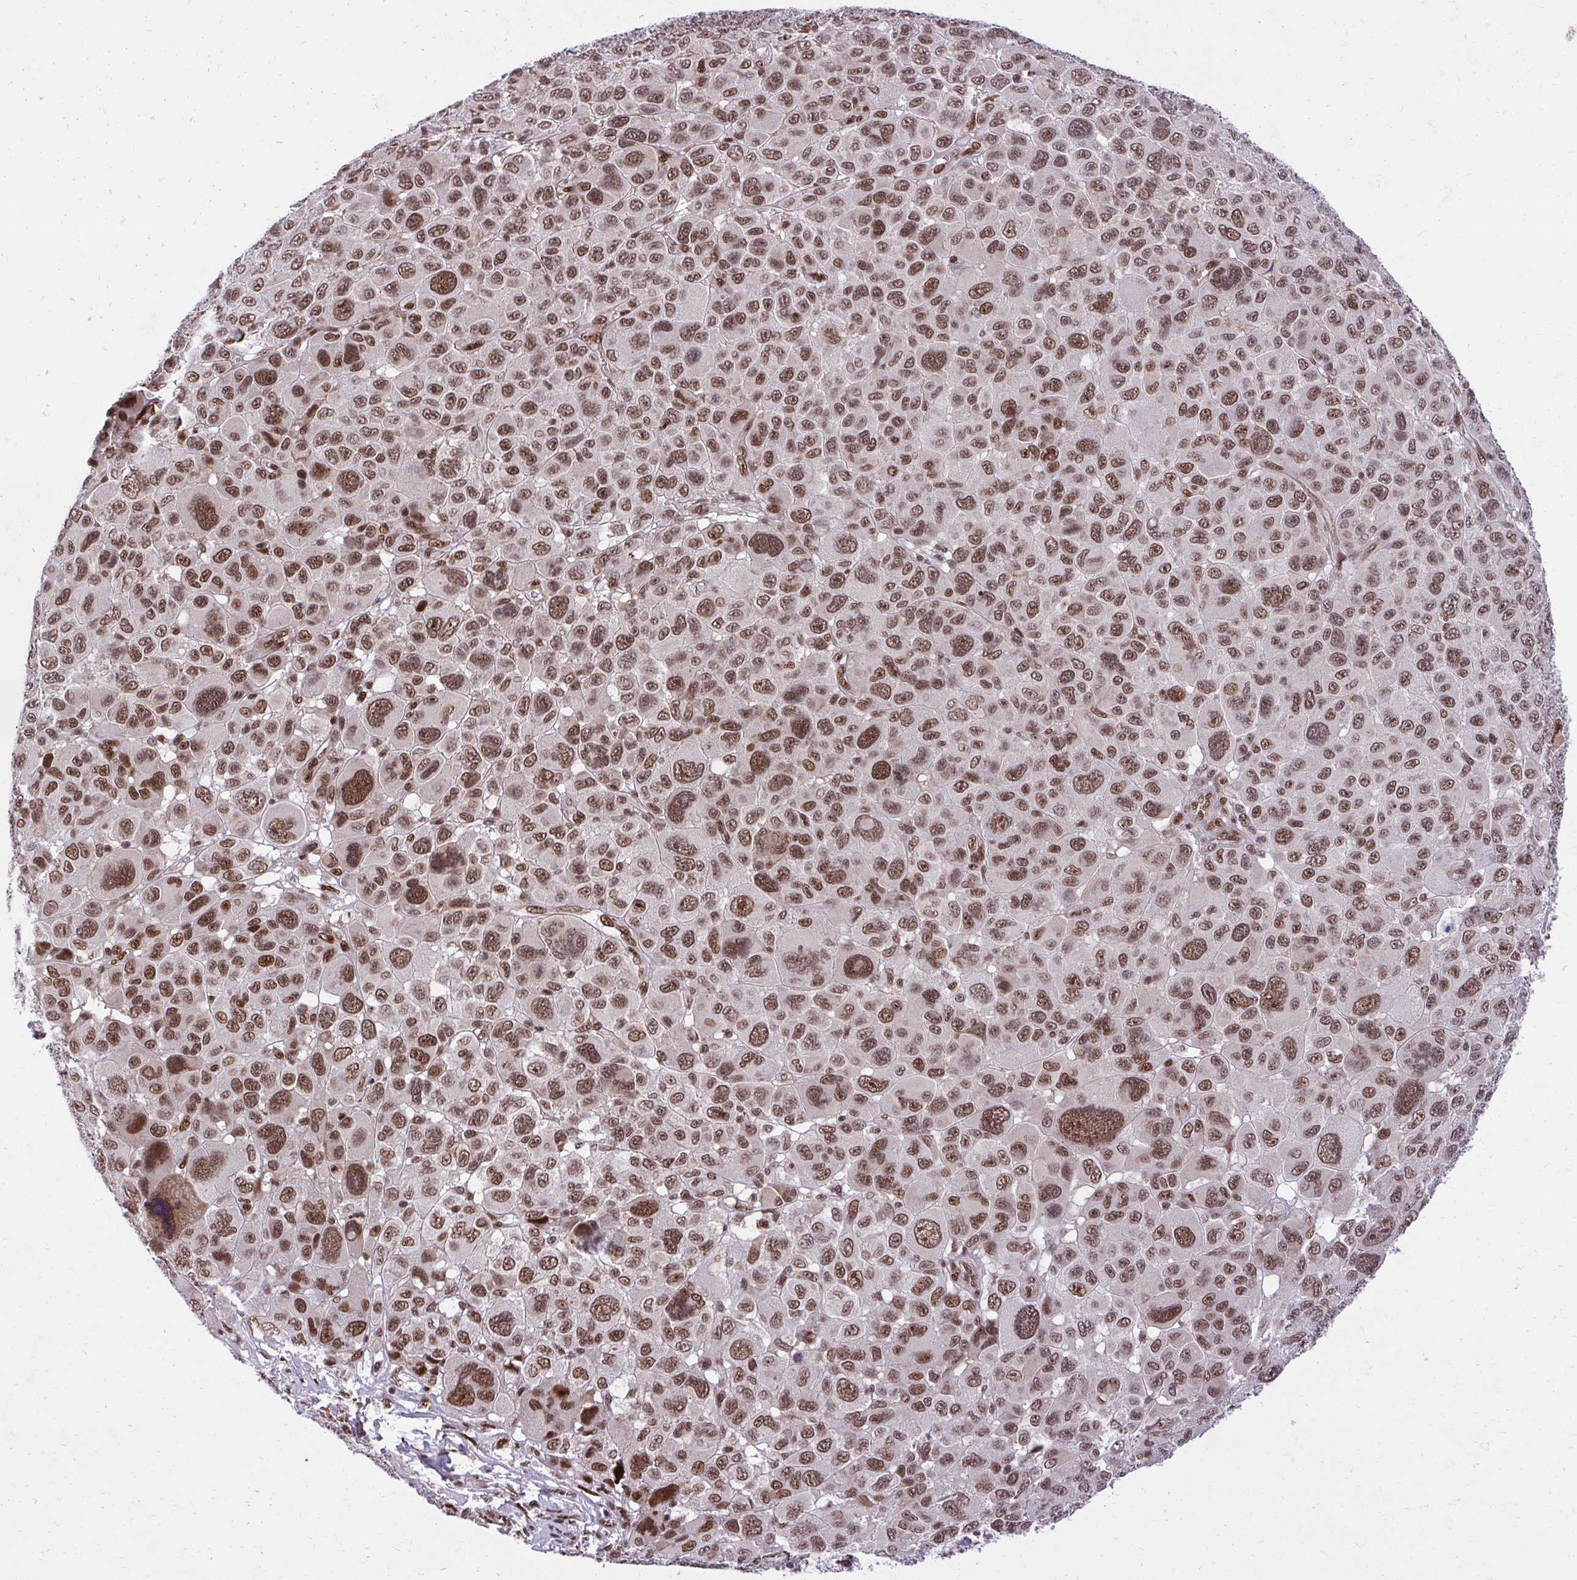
{"staining": {"intensity": "moderate", "quantity": ">75%", "location": "cytoplasmic/membranous,nuclear"}, "tissue": "melanoma", "cell_type": "Tumor cells", "image_type": "cancer", "snomed": [{"axis": "morphology", "description": "Malignant melanoma, NOS"}, {"axis": "topography", "description": "Skin"}], "caption": "DAB immunohistochemical staining of human malignant melanoma shows moderate cytoplasmic/membranous and nuclear protein staining in approximately >75% of tumor cells.", "gene": "HOXA4", "patient": {"sex": "female", "age": 66}}